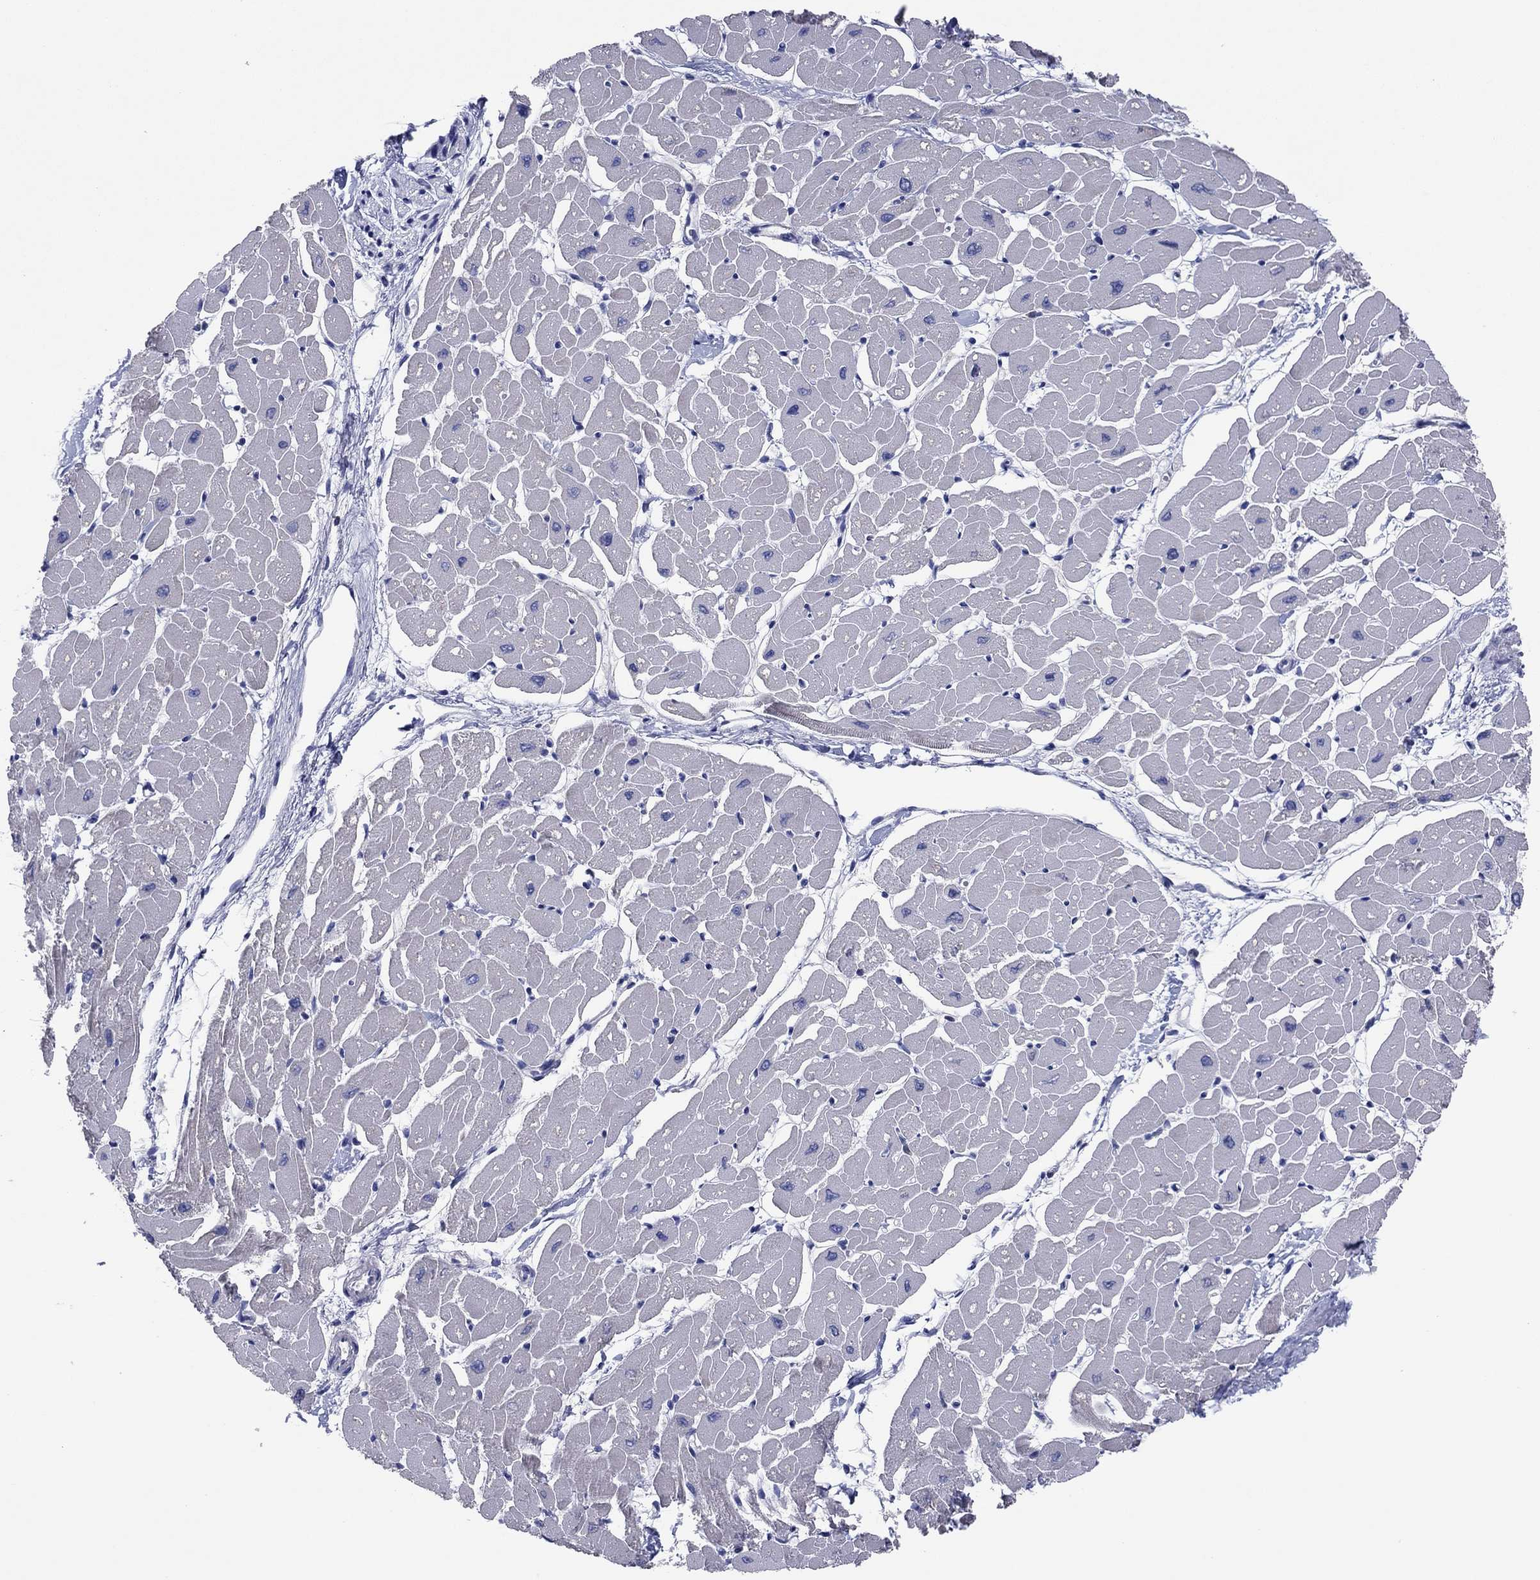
{"staining": {"intensity": "negative", "quantity": "none", "location": "none"}, "tissue": "heart muscle", "cell_type": "Cardiomyocytes", "image_type": "normal", "snomed": [{"axis": "morphology", "description": "Normal tissue, NOS"}, {"axis": "topography", "description": "Heart"}], "caption": "The photomicrograph exhibits no significant positivity in cardiomyocytes of heart muscle. (DAB (3,3'-diaminobenzidine) IHC with hematoxylin counter stain).", "gene": "PVR", "patient": {"sex": "male", "age": 57}}